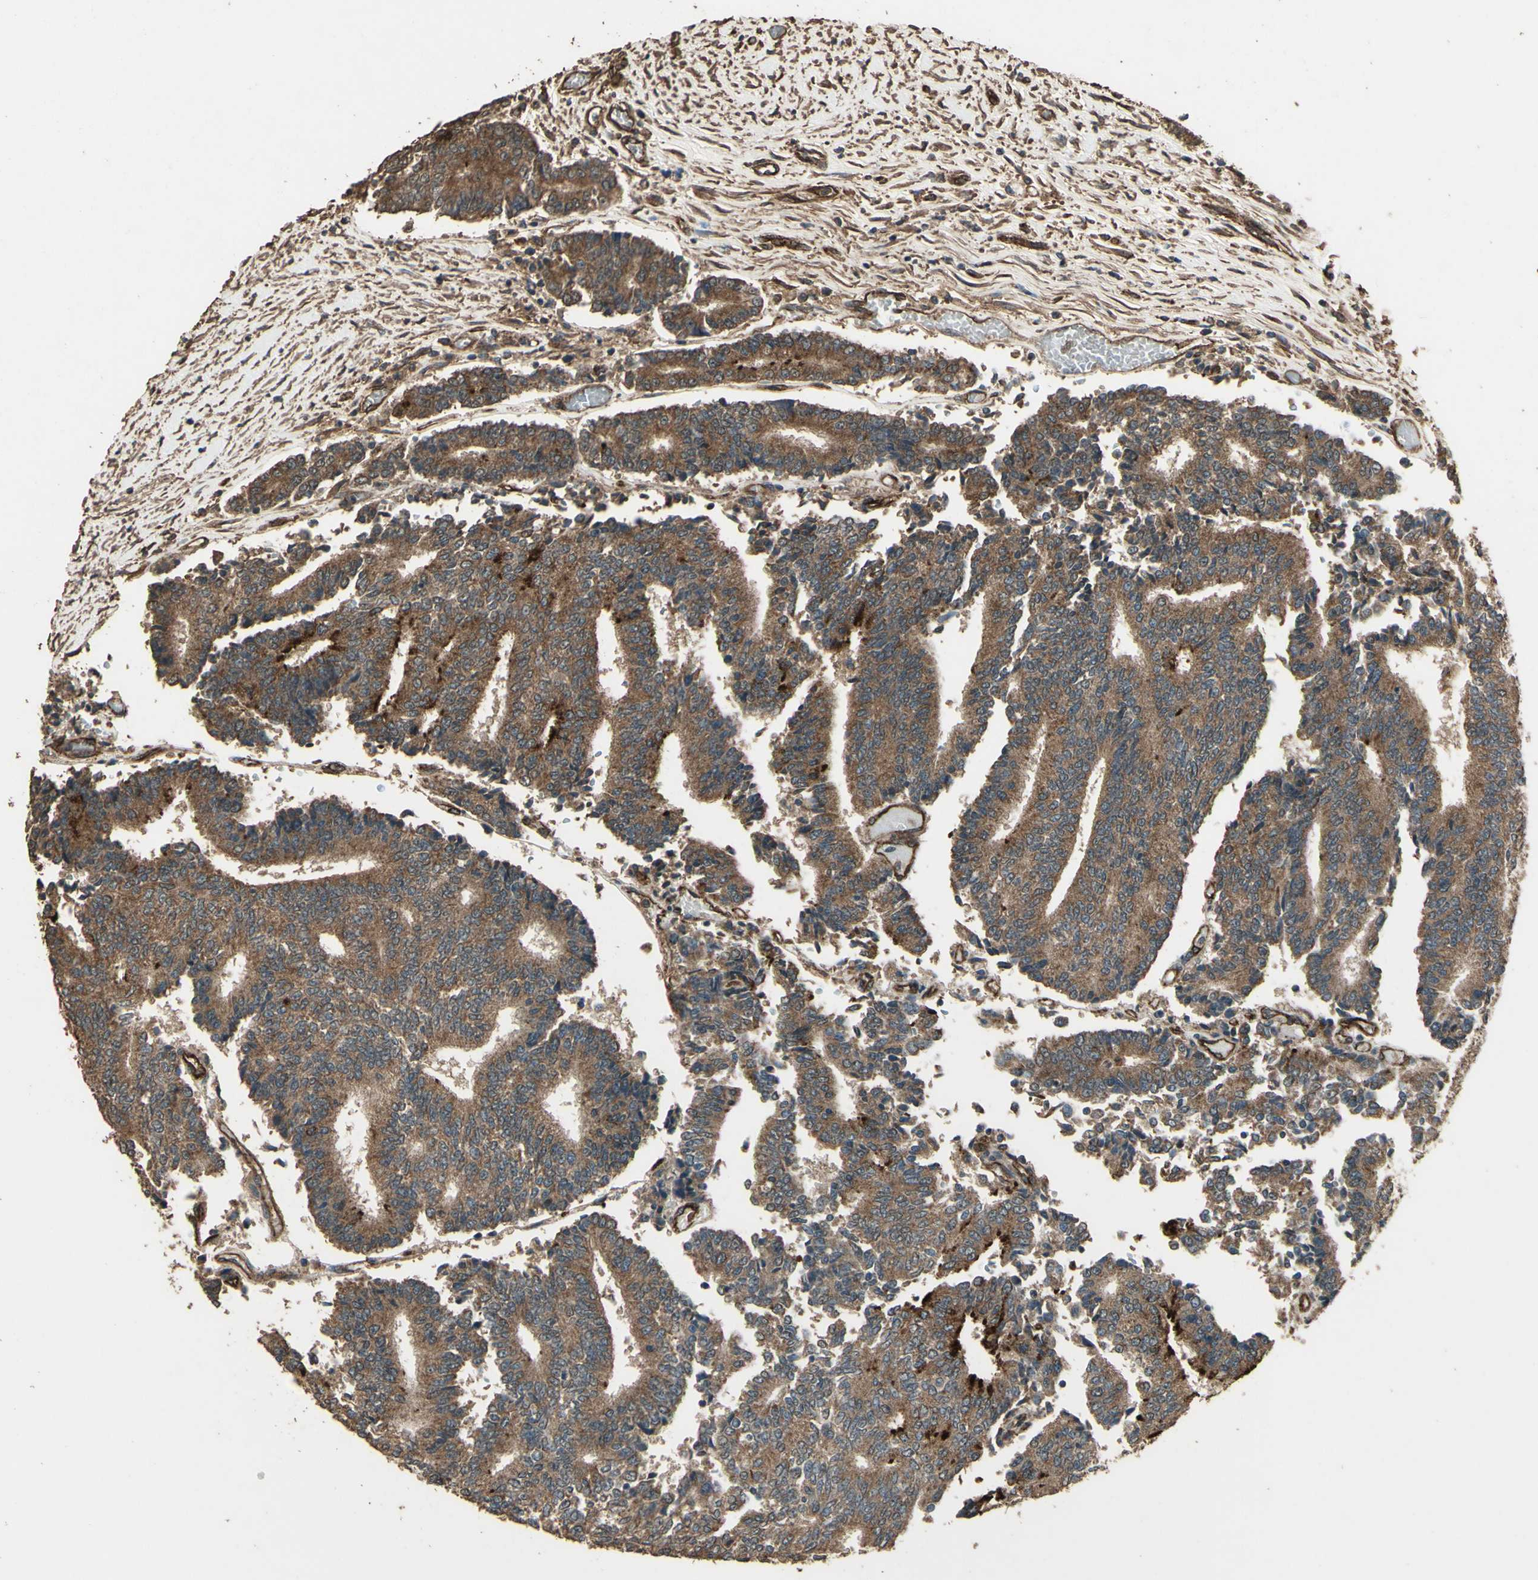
{"staining": {"intensity": "moderate", "quantity": ">75%", "location": "cytoplasmic/membranous"}, "tissue": "prostate cancer", "cell_type": "Tumor cells", "image_type": "cancer", "snomed": [{"axis": "morphology", "description": "Normal tissue, NOS"}, {"axis": "morphology", "description": "Adenocarcinoma, High grade"}, {"axis": "topography", "description": "Prostate"}, {"axis": "topography", "description": "Seminal veicle"}], "caption": "Immunohistochemistry staining of high-grade adenocarcinoma (prostate), which reveals medium levels of moderate cytoplasmic/membranous expression in about >75% of tumor cells indicating moderate cytoplasmic/membranous protein positivity. The staining was performed using DAB (3,3'-diaminobenzidine) (brown) for protein detection and nuclei were counterstained in hematoxylin (blue).", "gene": "TSPO", "patient": {"sex": "male", "age": 55}}